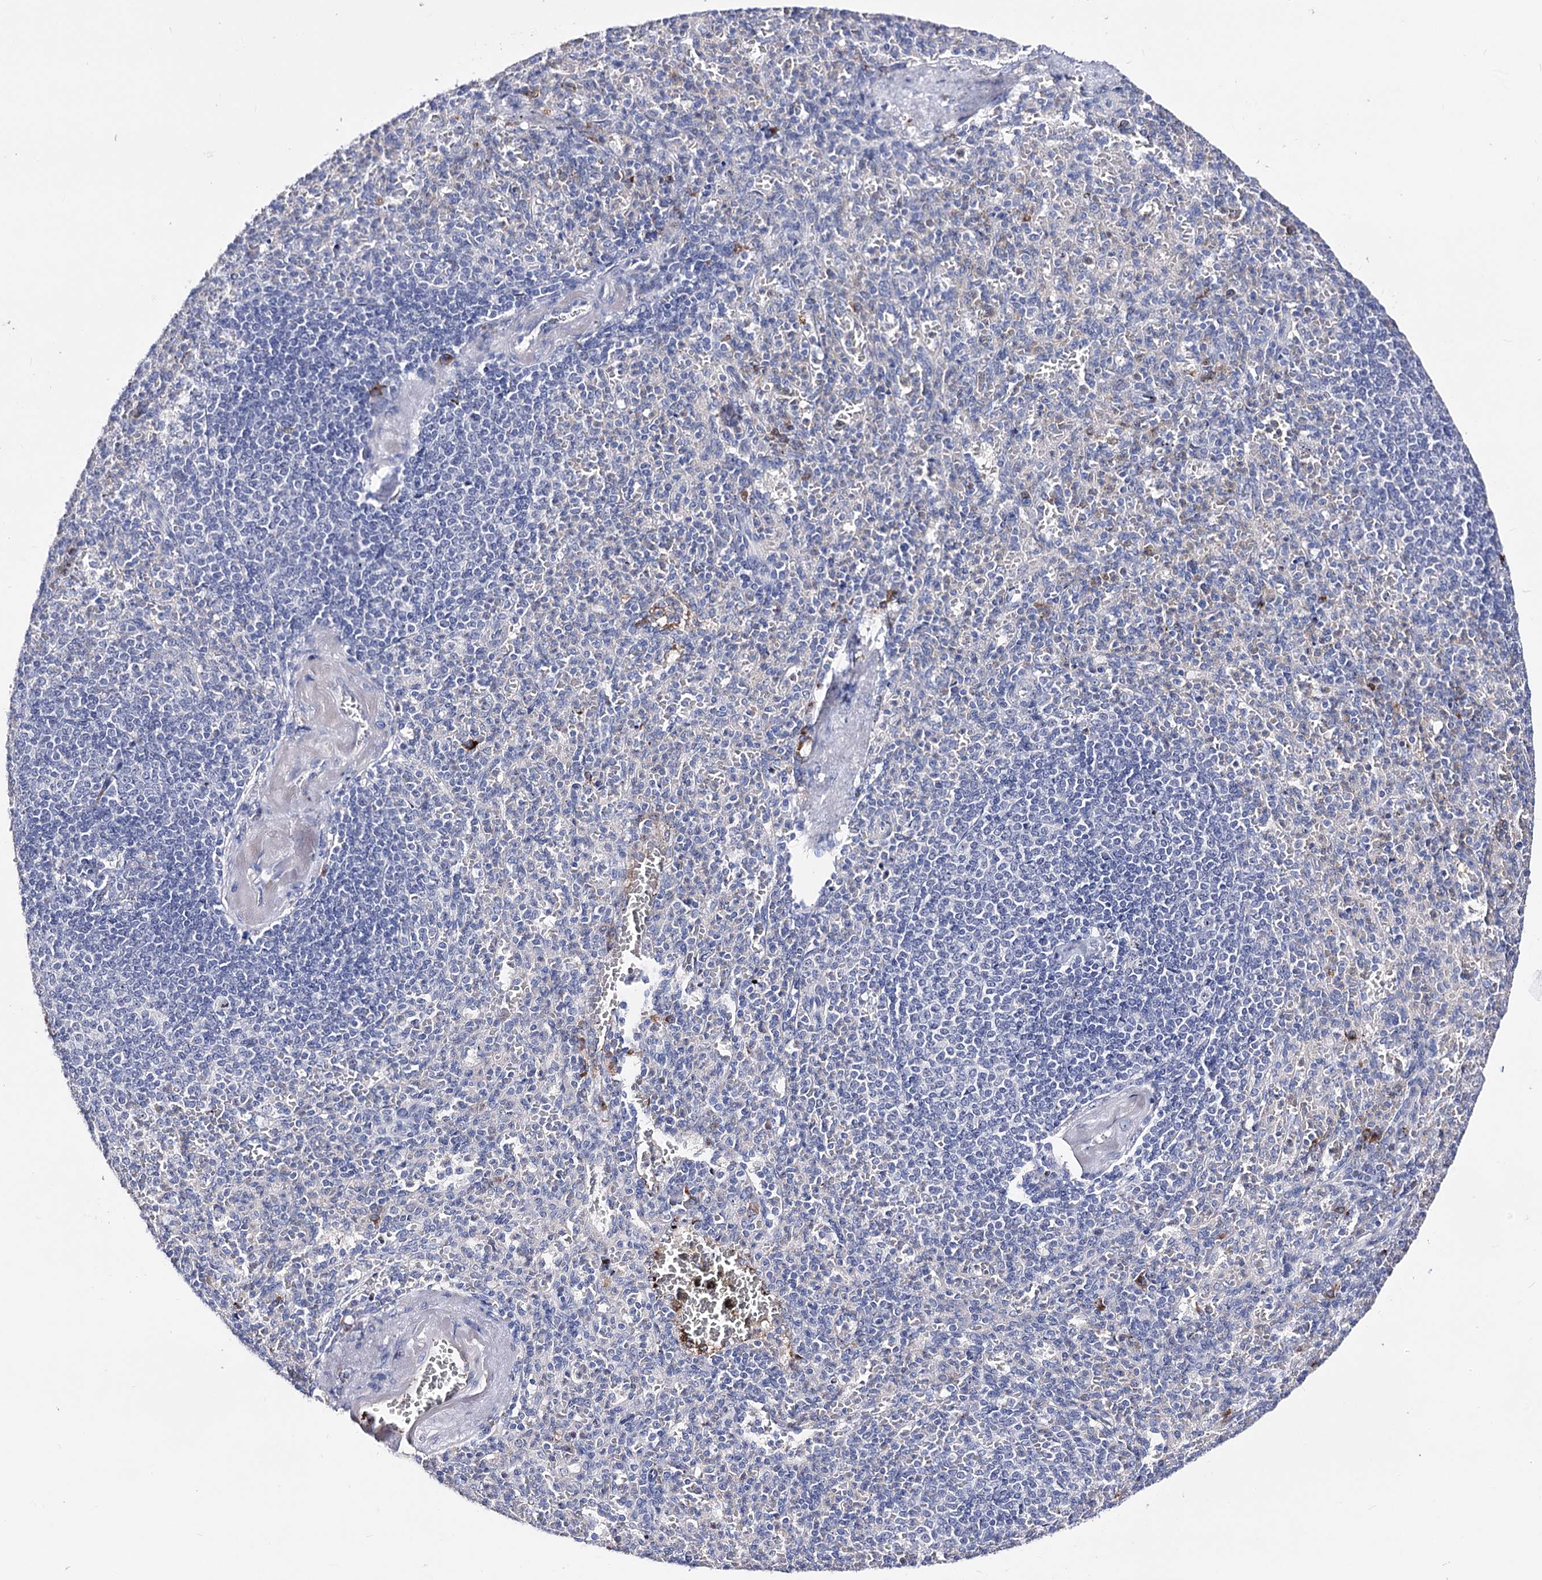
{"staining": {"intensity": "negative", "quantity": "none", "location": "none"}, "tissue": "spleen", "cell_type": "Cells in red pulp", "image_type": "normal", "snomed": [{"axis": "morphology", "description": "Normal tissue, NOS"}, {"axis": "topography", "description": "Spleen"}], "caption": "Immunohistochemistry of benign spleen shows no expression in cells in red pulp.", "gene": "PCGF5", "patient": {"sex": "female", "age": 74}}